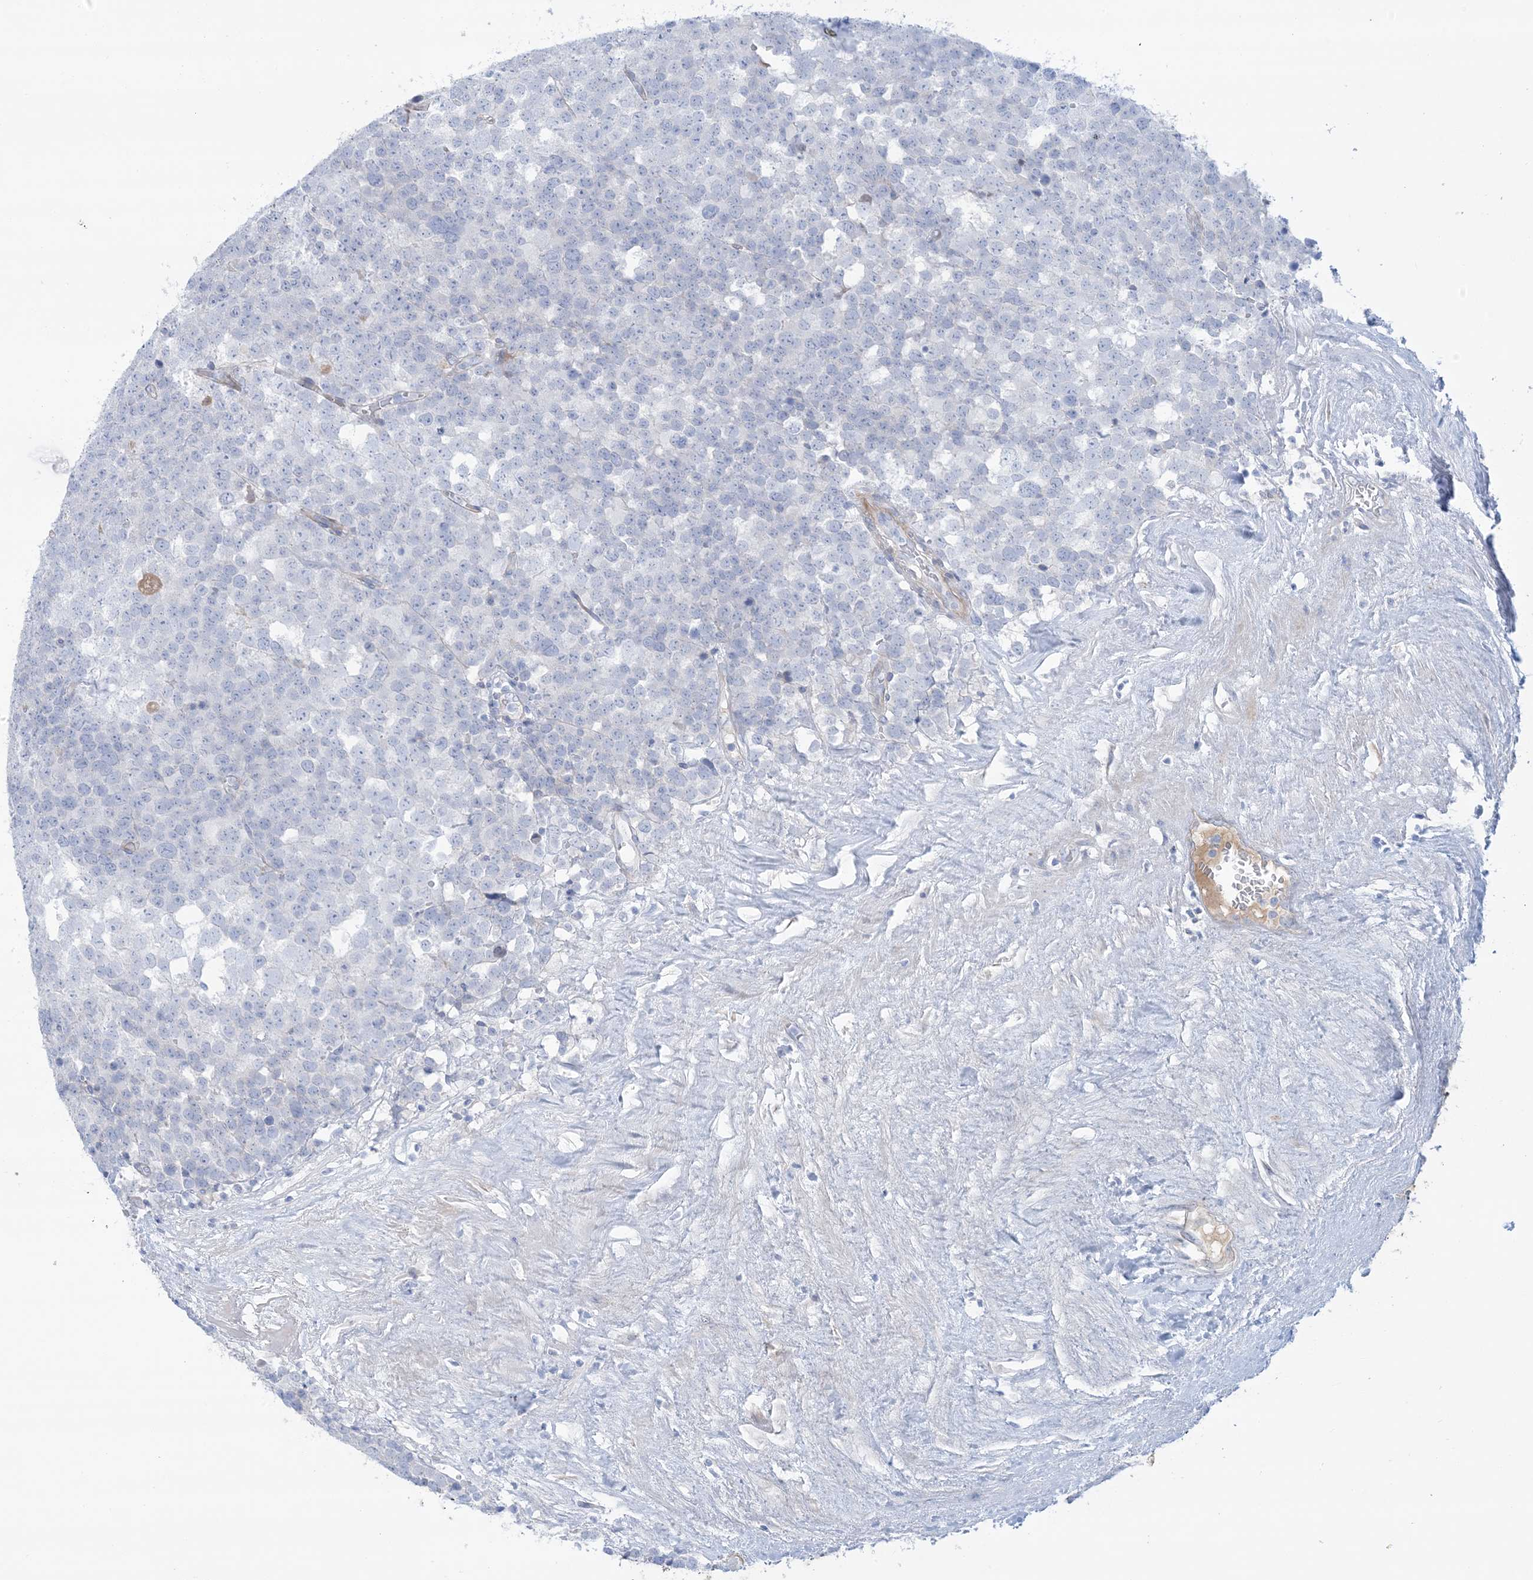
{"staining": {"intensity": "negative", "quantity": "none", "location": "none"}, "tissue": "testis cancer", "cell_type": "Tumor cells", "image_type": "cancer", "snomed": [{"axis": "morphology", "description": "Seminoma, NOS"}, {"axis": "topography", "description": "Testis"}], "caption": "Immunohistochemical staining of human seminoma (testis) reveals no significant staining in tumor cells. (DAB IHC with hematoxylin counter stain).", "gene": "ATP11C", "patient": {"sex": "male", "age": 71}}